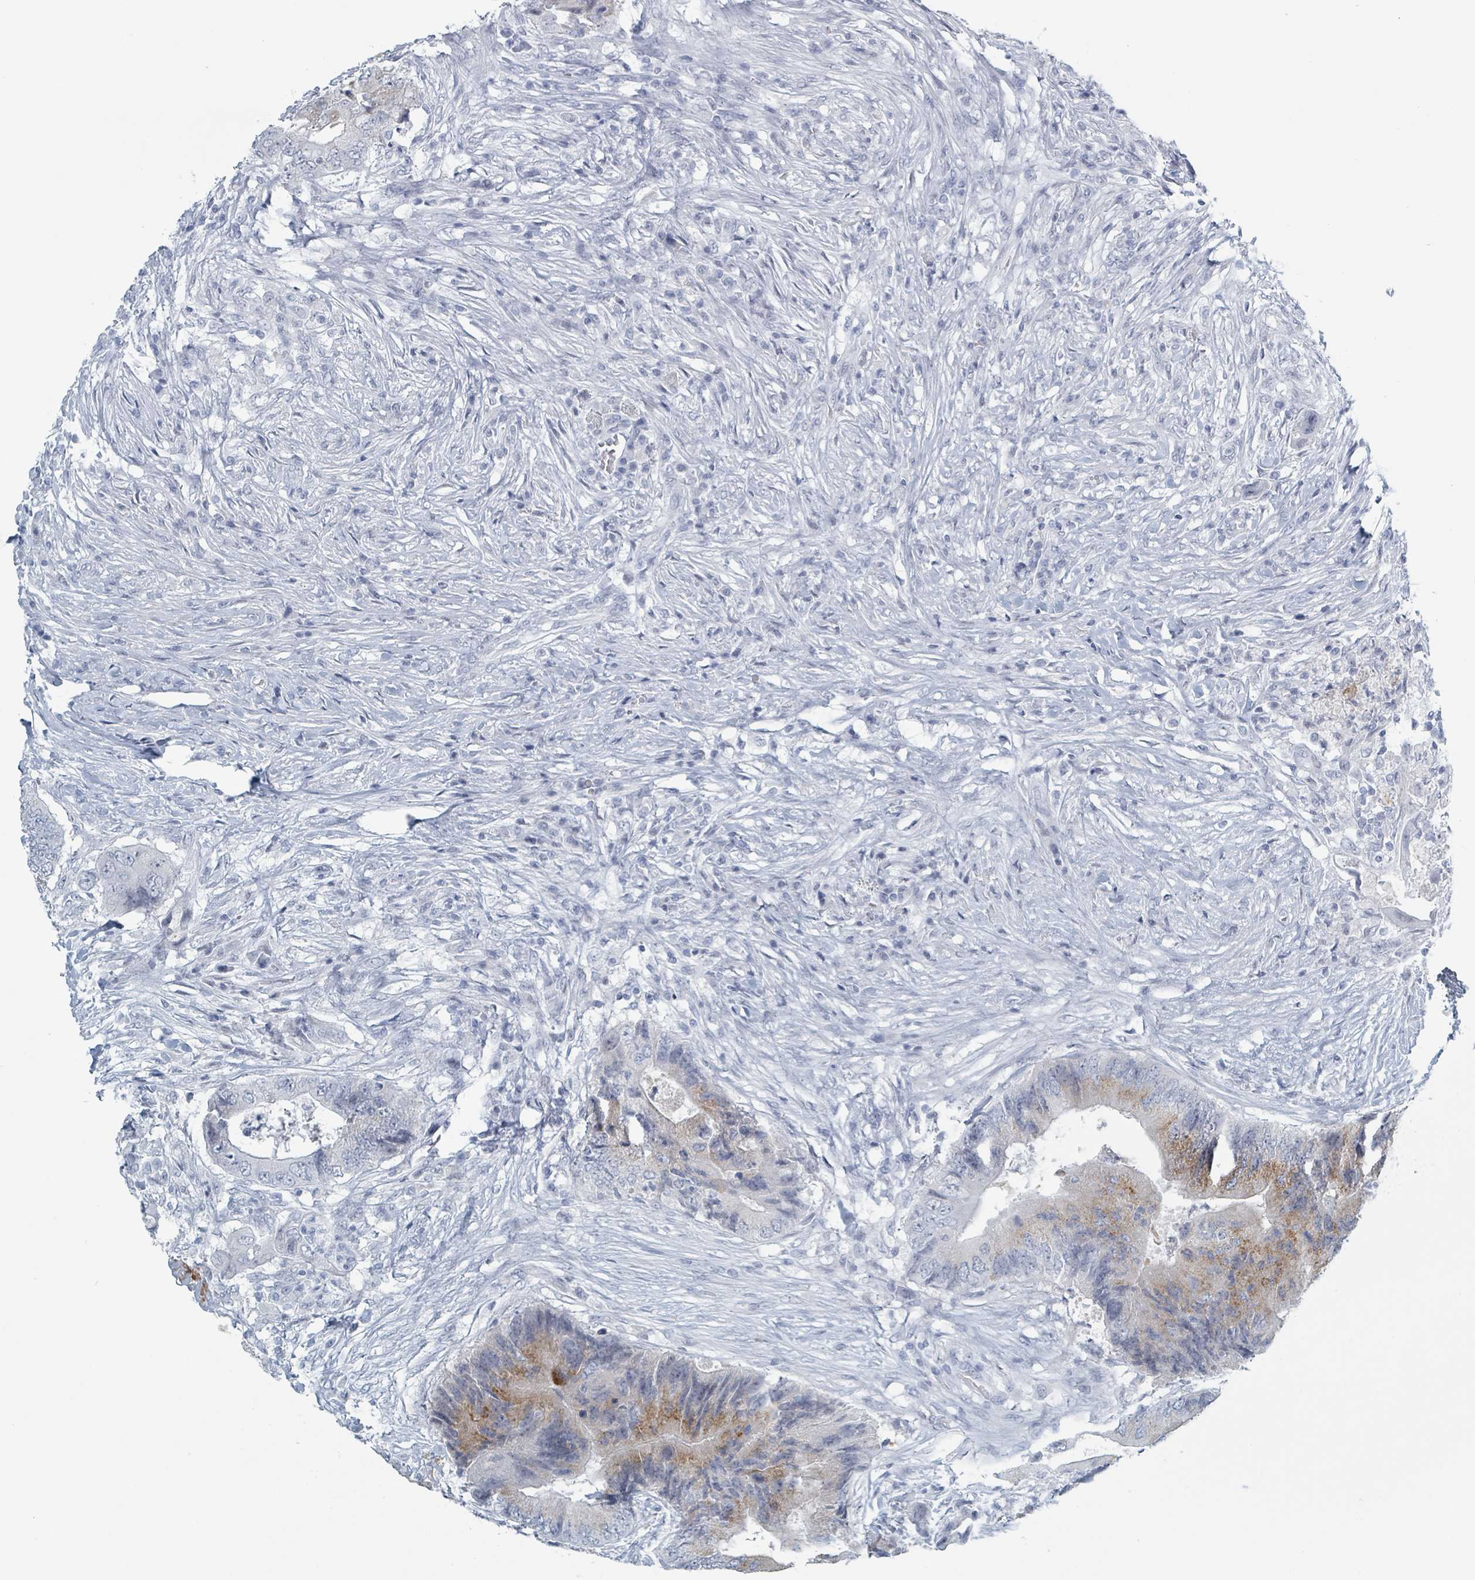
{"staining": {"intensity": "moderate", "quantity": "<25%", "location": "cytoplasmic/membranous"}, "tissue": "colorectal cancer", "cell_type": "Tumor cells", "image_type": "cancer", "snomed": [{"axis": "morphology", "description": "Adenocarcinoma, NOS"}, {"axis": "topography", "description": "Colon"}], "caption": "This is an image of immunohistochemistry staining of adenocarcinoma (colorectal), which shows moderate expression in the cytoplasmic/membranous of tumor cells.", "gene": "GPR15LG", "patient": {"sex": "male", "age": 71}}